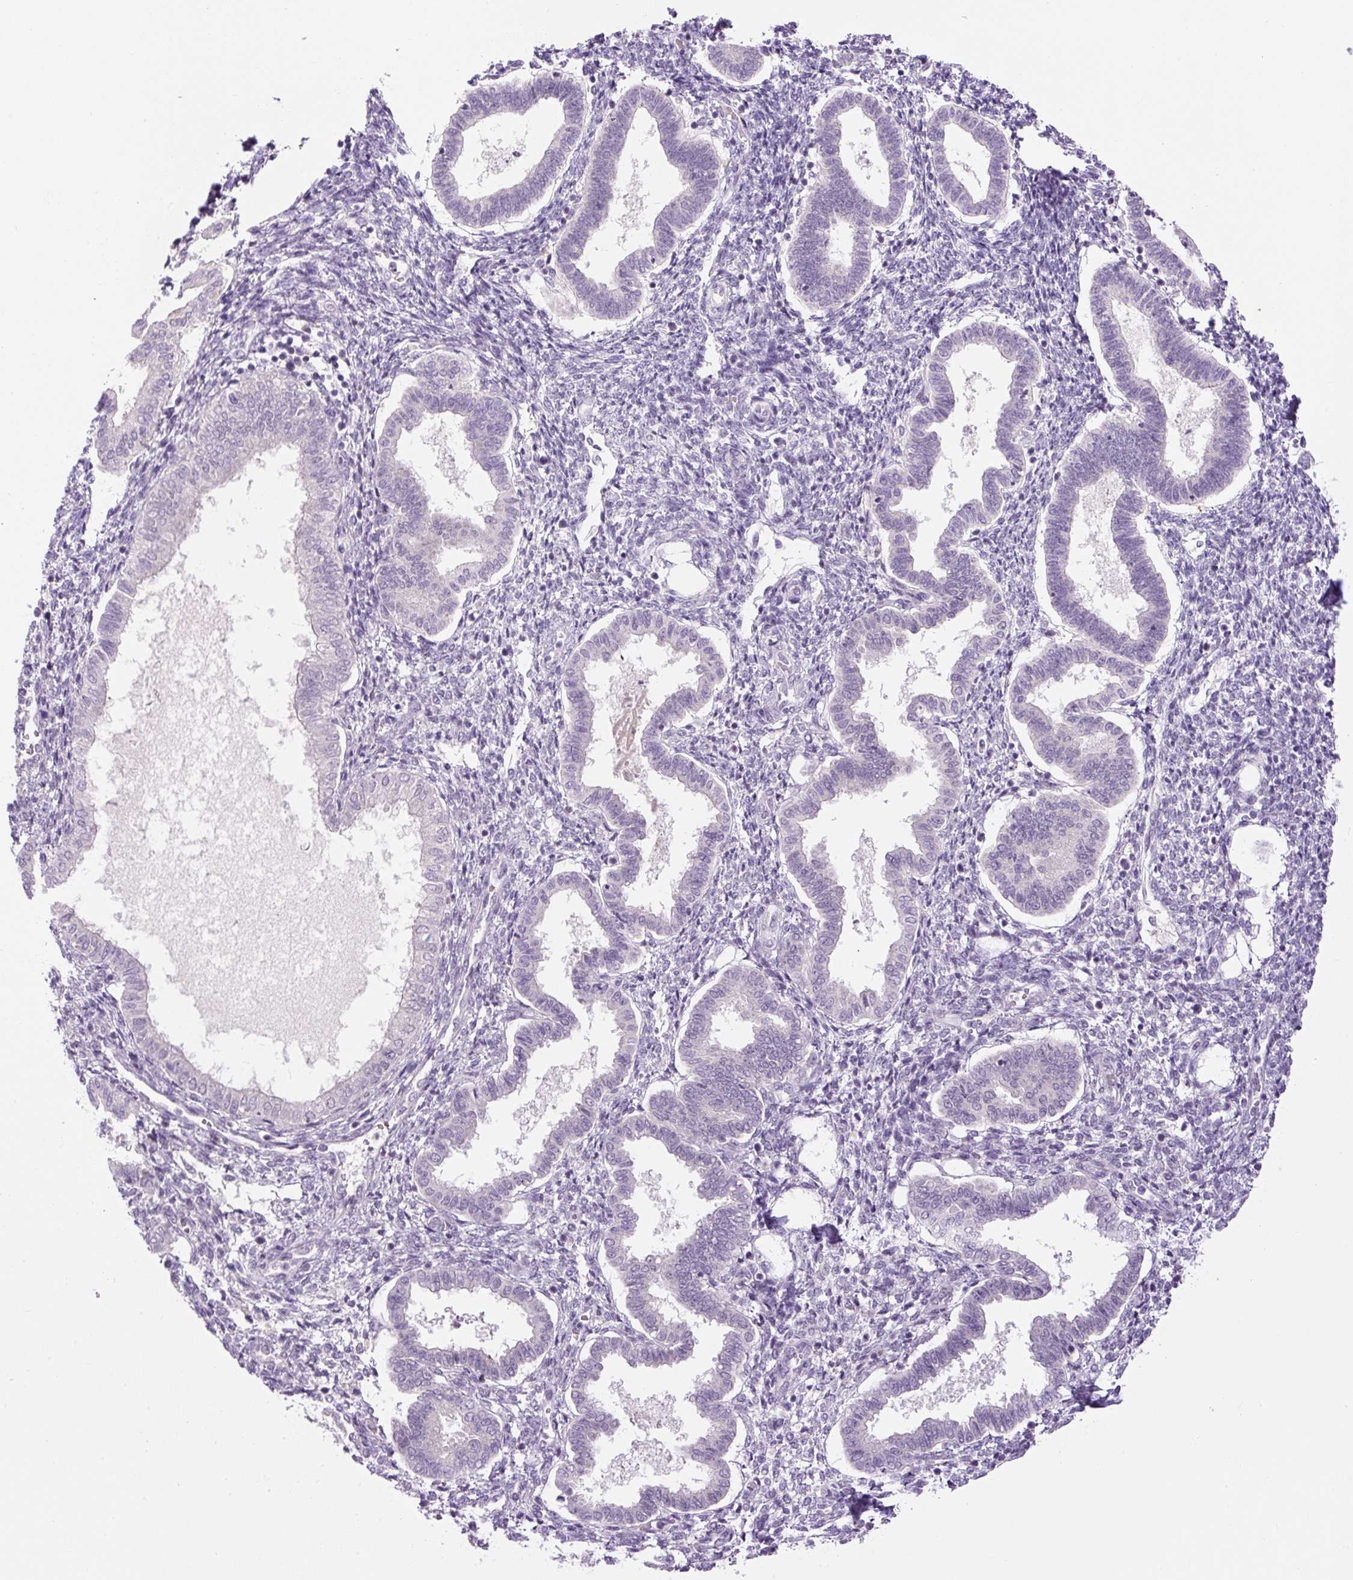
{"staining": {"intensity": "negative", "quantity": "none", "location": "none"}, "tissue": "endometrium", "cell_type": "Cells in endometrial stroma", "image_type": "normal", "snomed": [{"axis": "morphology", "description": "Normal tissue, NOS"}, {"axis": "topography", "description": "Endometrium"}], "caption": "A high-resolution image shows immunohistochemistry staining of unremarkable endometrium, which exhibits no significant expression in cells in endometrial stroma. (Stains: DAB (3,3'-diaminobenzidine) IHC with hematoxylin counter stain, Microscopy: brightfield microscopy at high magnification).", "gene": "FABP7", "patient": {"sex": "female", "age": 24}}